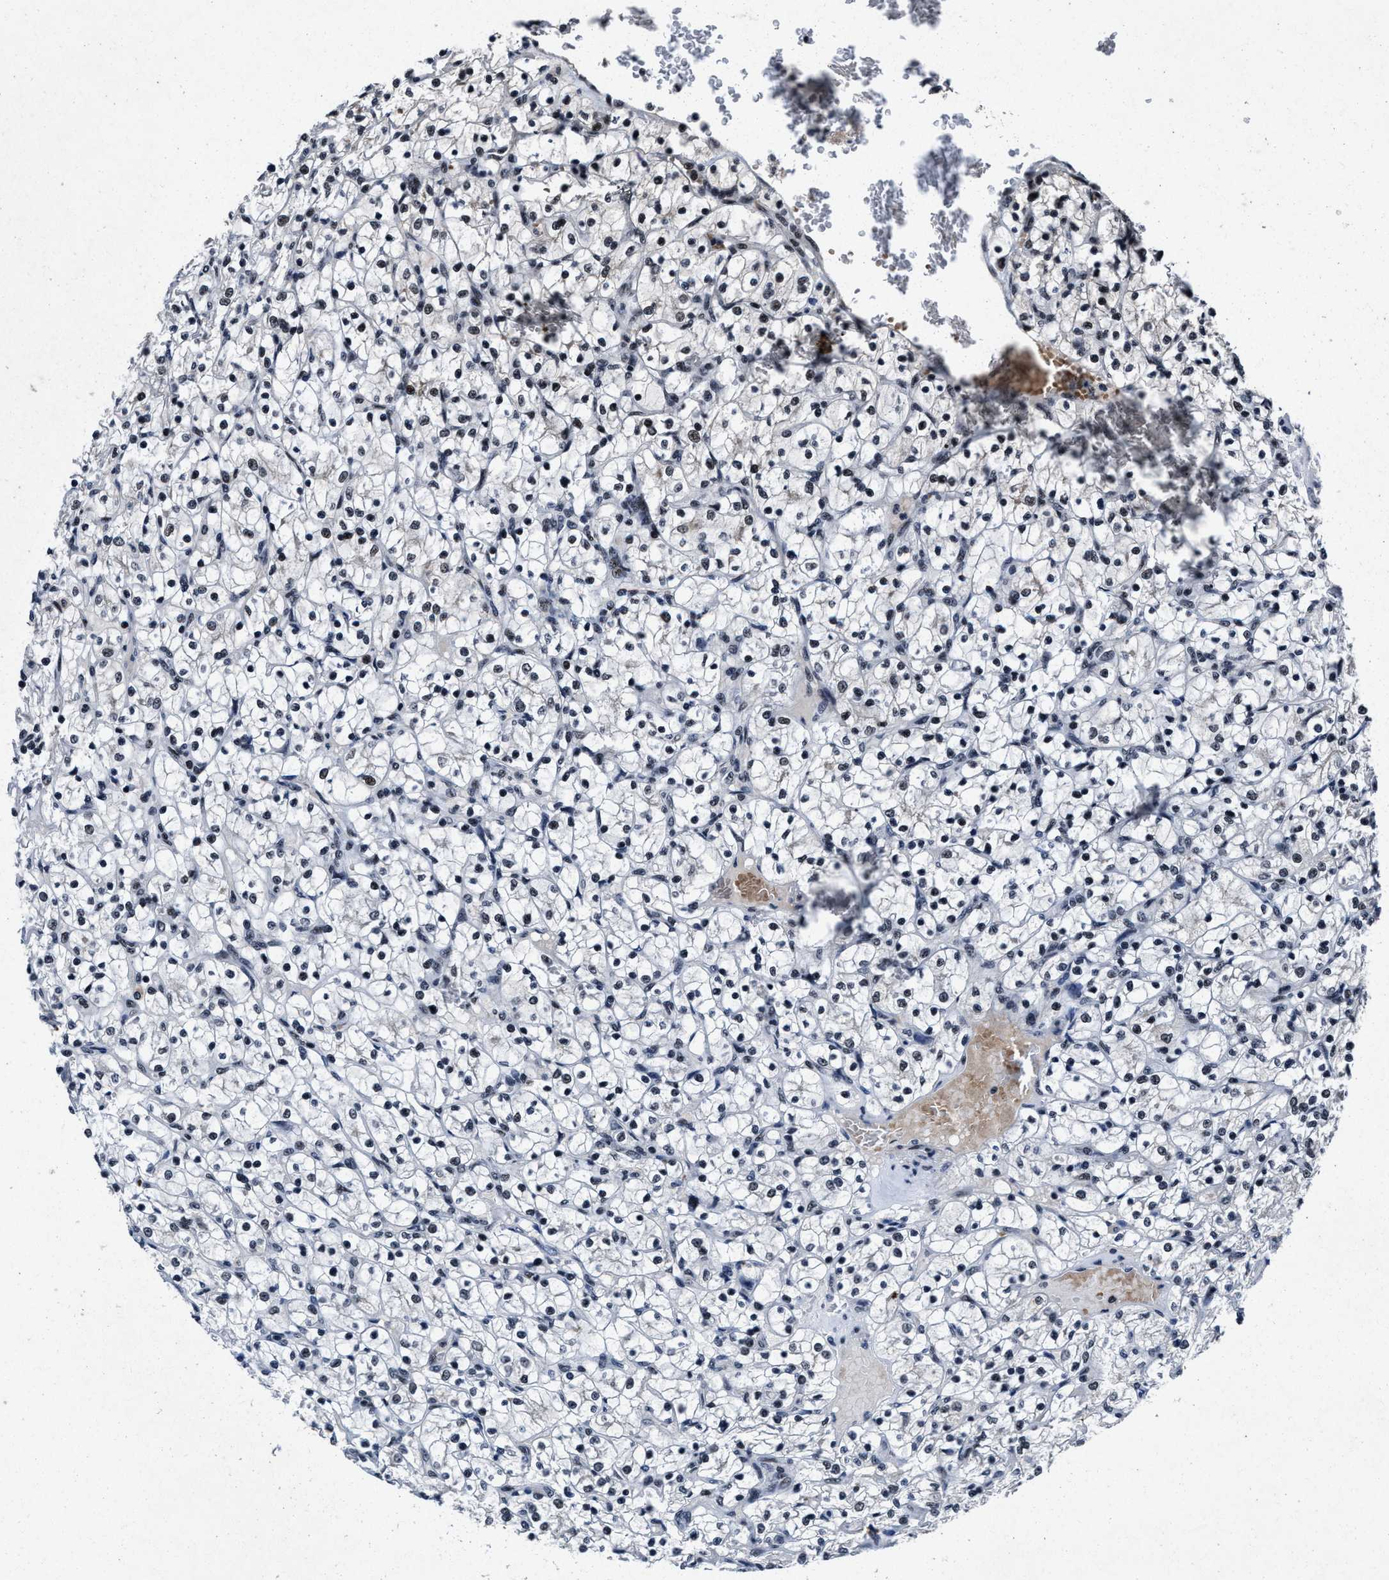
{"staining": {"intensity": "moderate", "quantity": "25%-75%", "location": "nuclear"}, "tissue": "renal cancer", "cell_type": "Tumor cells", "image_type": "cancer", "snomed": [{"axis": "morphology", "description": "Adenocarcinoma, NOS"}, {"axis": "topography", "description": "Kidney"}], "caption": "Renal cancer was stained to show a protein in brown. There is medium levels of moderate nuclear positivity in approximately 25%-75% of tumor cells.", "gene": "ZNF233", "patient": {"sex": "female", "age": 69}}